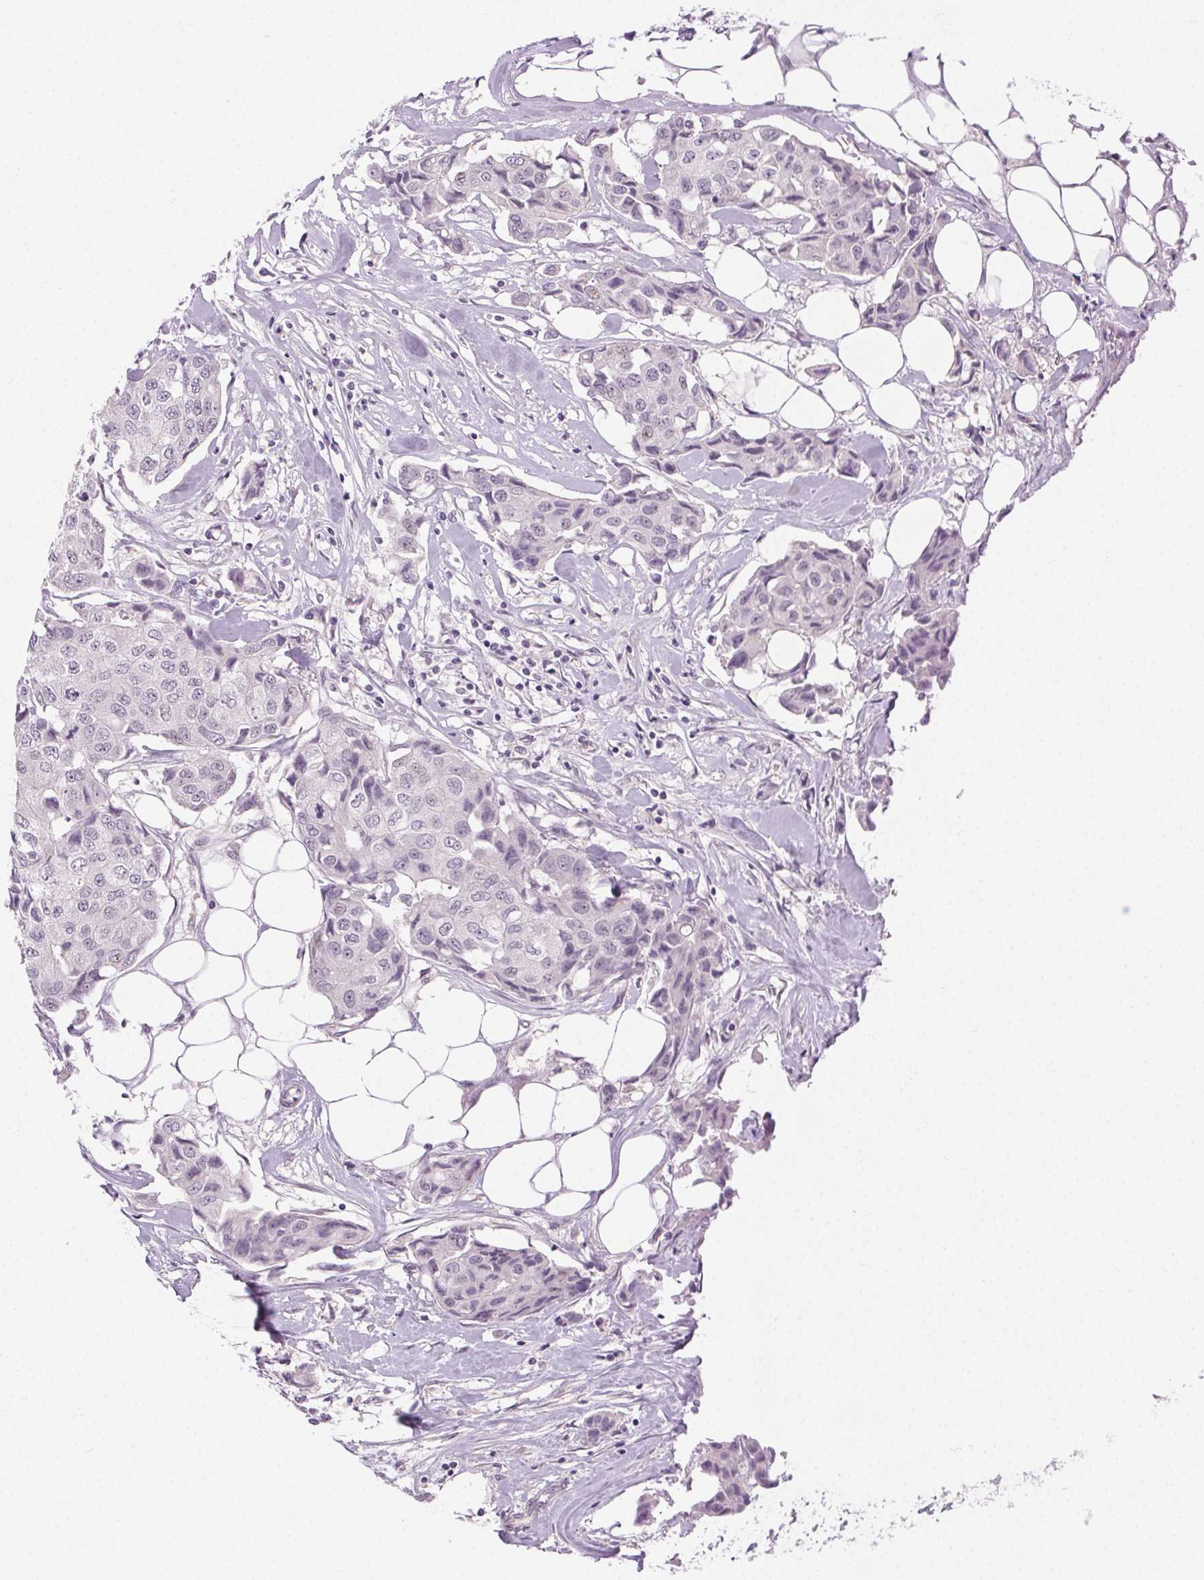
{"staining": {"intensity": "negative", "quantity": "none", "location": "none"}, "tissue": "breast cancer", "cell_type": "Tumor cells", "image_type": "cancer", "snomed": [{"axis": "morphology", "description": "Duct carcinoma"}, {"axis": "topography", "description": "Breast"}, {"axis": "topography", "description": "Lymph node"}], "caption": "Infiltrating ductal carcinoma (breast) was stained to show a protein in brown. There is no significant expression in tumor cells.", "gene": "FAM168A", "patient": {"sex": "female", "age": 80}}